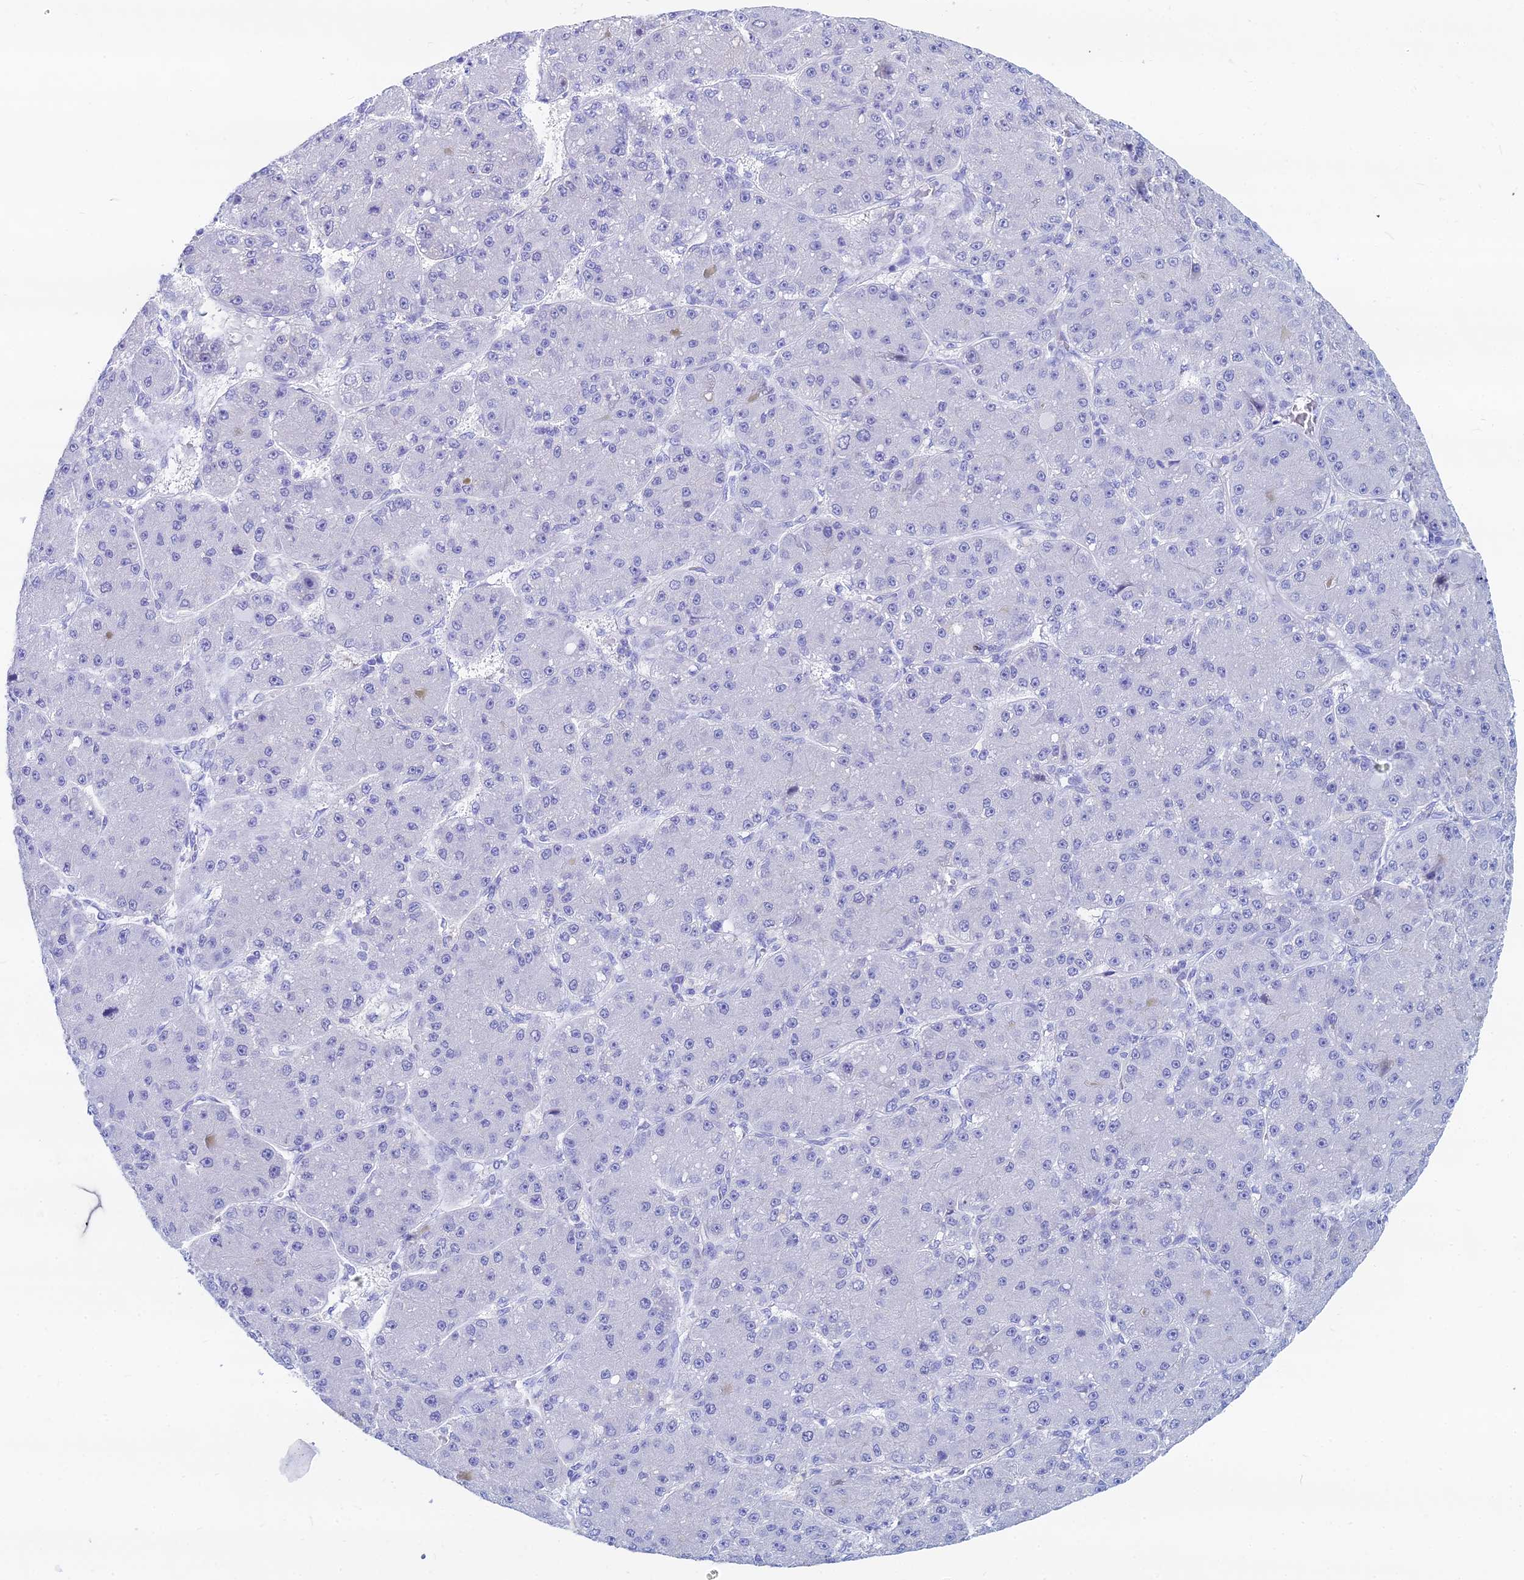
{"staining": {"intensity": "negative", "quantity": "none", "location": "none"}, "tissue": "liver cancer", "cell_type": "Tumor cells", "image_type": "cancer", "snomed": [{"axis": "morphology", "description": "Carcinoma, Hepatocellular, NOS"}, {"axis": "topography", "description": "Liver"}], "caption": "Tumor cells are negative for protein expression in human liver cancer (hepatocellular carcinoma).", "gene": "HSPA1L", "patient": {"sex": "male", "age": 67}}